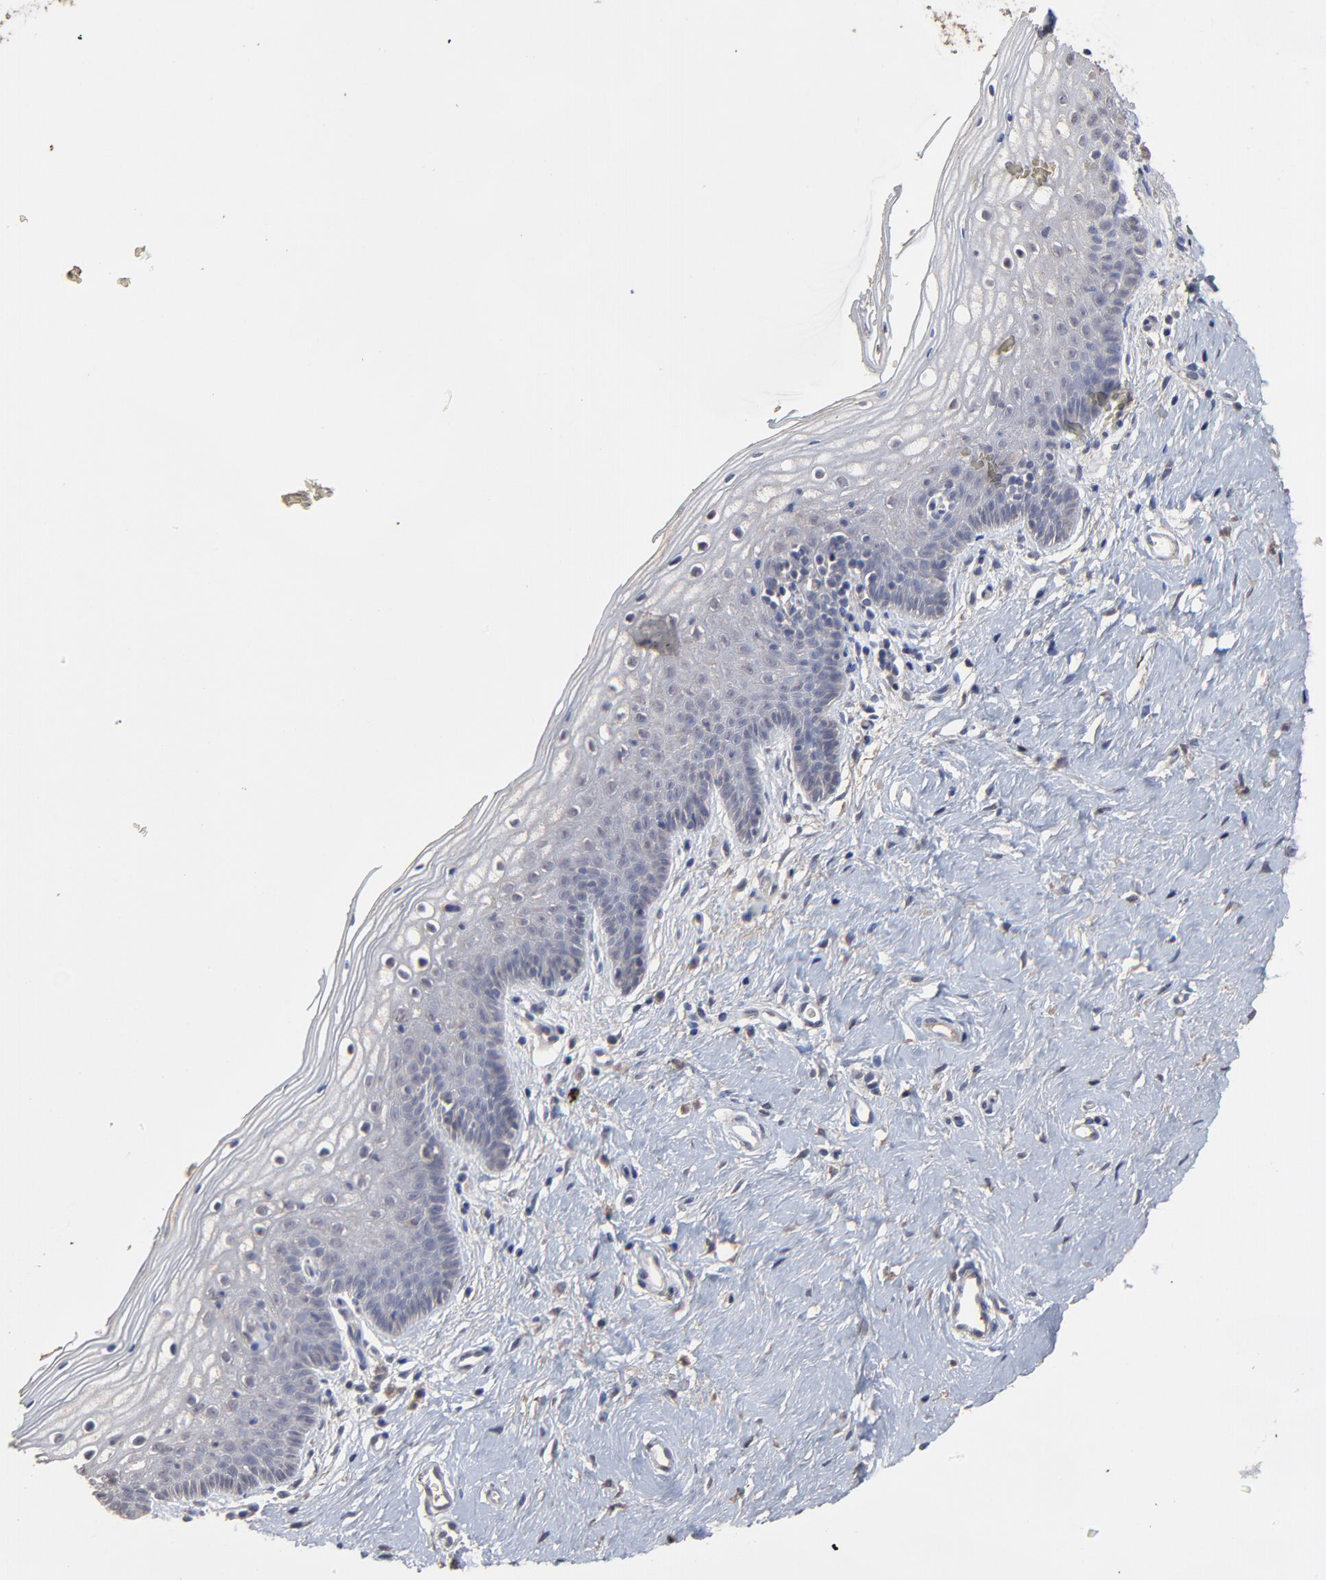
{"staining": {"intensity": "negative", "quantity": "none", "location": "none"}, "tissue": "vagina", "cell_type": "Squamous epithelial cells", "image_type": "normal", "snomed": [{"axis": "morphology", "description": "Normal tissue, NOS"}, {"axis": "topography", "description": "Vagina"}], "caption": "High power microscopy photomicrograph of an immunohistochemistry photomicrograph of normal vagina, revealing no significant expression in squamous epithelial cells.", "gene": "VPREB3", "patient": {"sex": "female", "age": 46}}